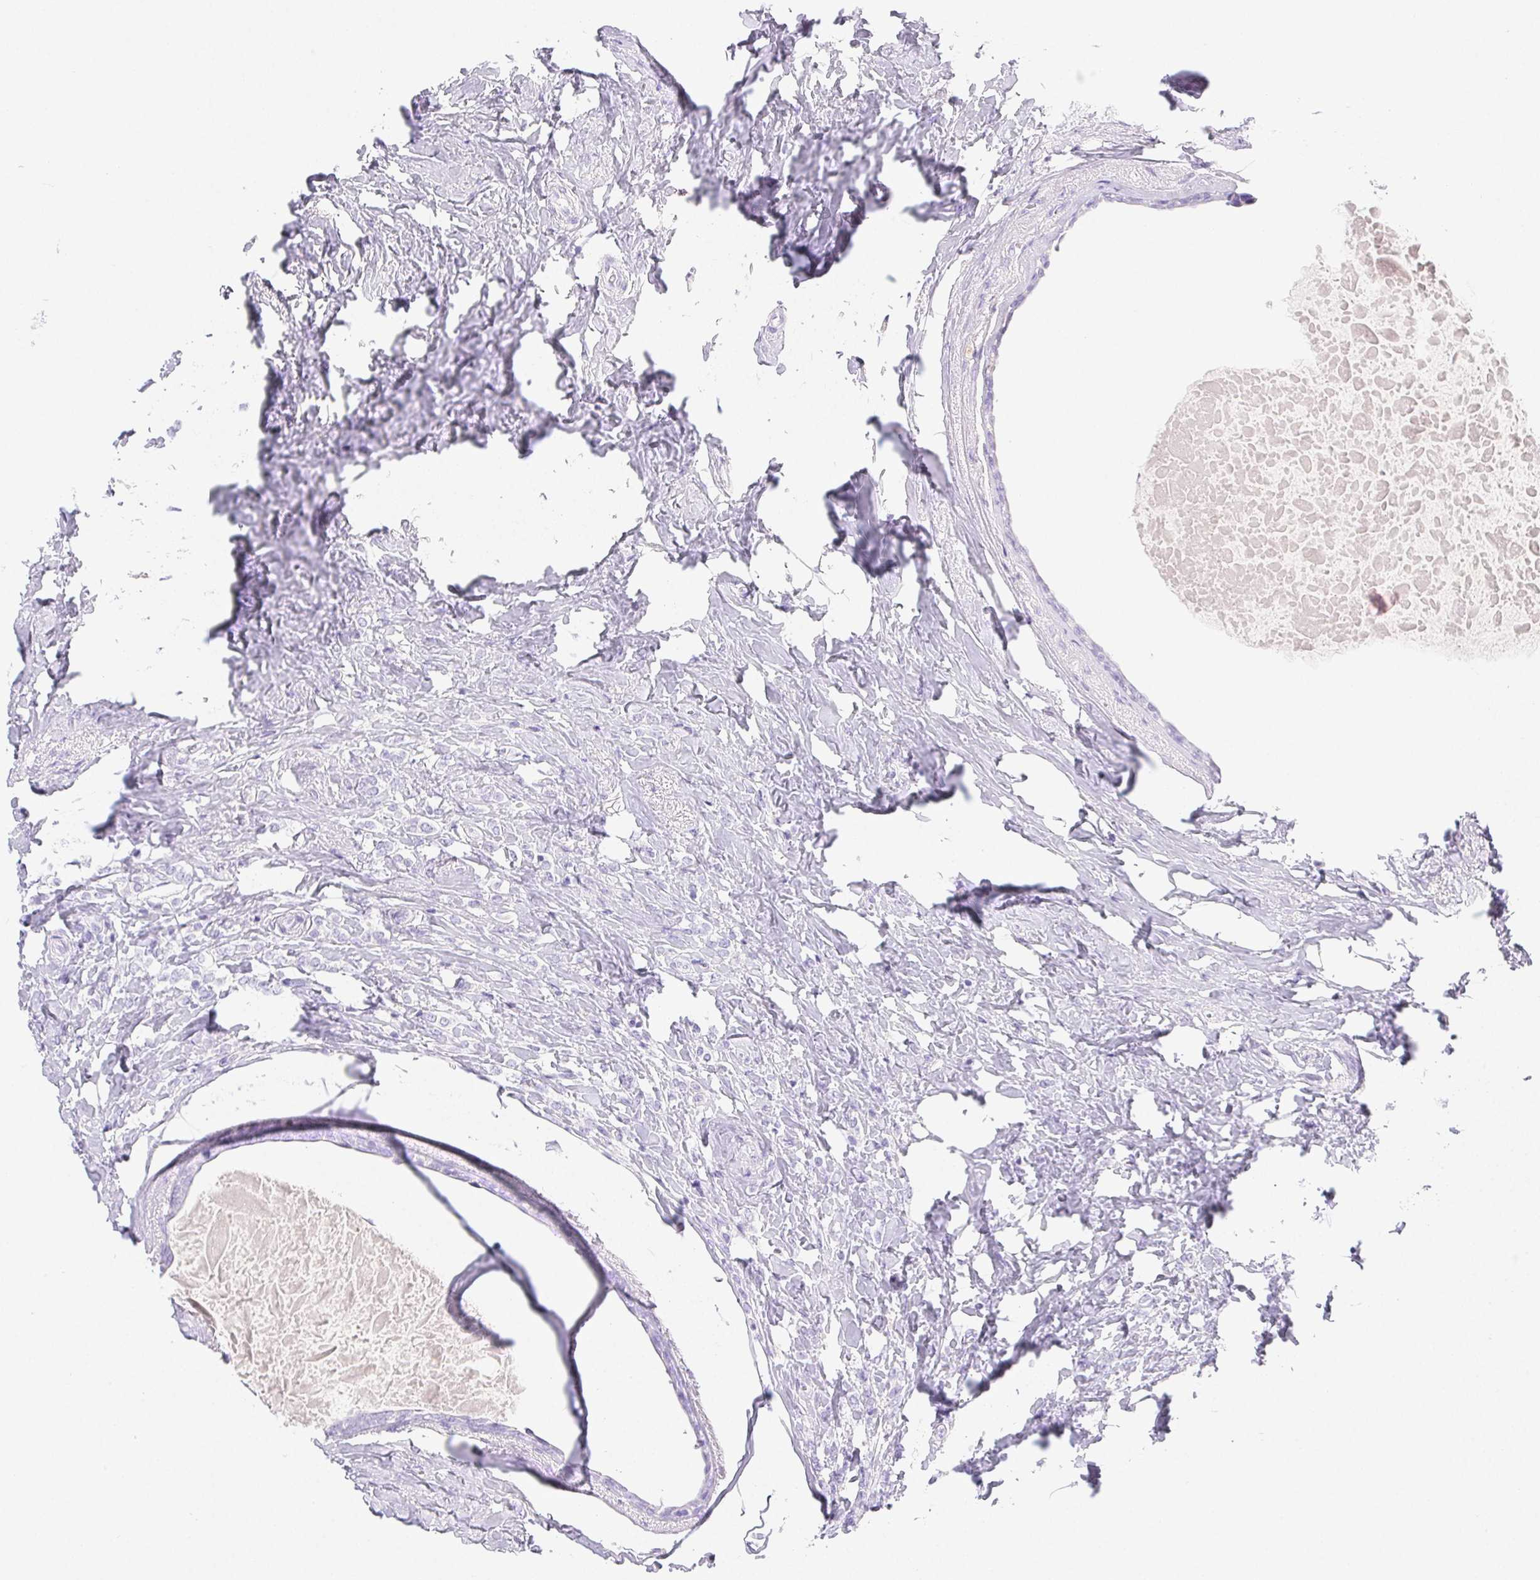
{"staining": {"intensity": "negative", "quantity": "none", "location": "none"}, "tissue": "breast cancer", "cell_type": "Tumor cells", "image_type": "cancer", "snomed": [{"axis": "morphology", "description": "Normal tissue, NOS"}, {"axis": "morphology", "description": "Duct carcinoma"}, {"axis": "topography", "description": "Breast"}], "caption": "An immunohistochemistry (IHC) micrograph of intraductal carcinoma (breast) is shown. There is no staining in tumor cells of intraductal carcinoma (breast).", "gene": "PNLIP", "patient": {"sex": "female", "age": 77}}